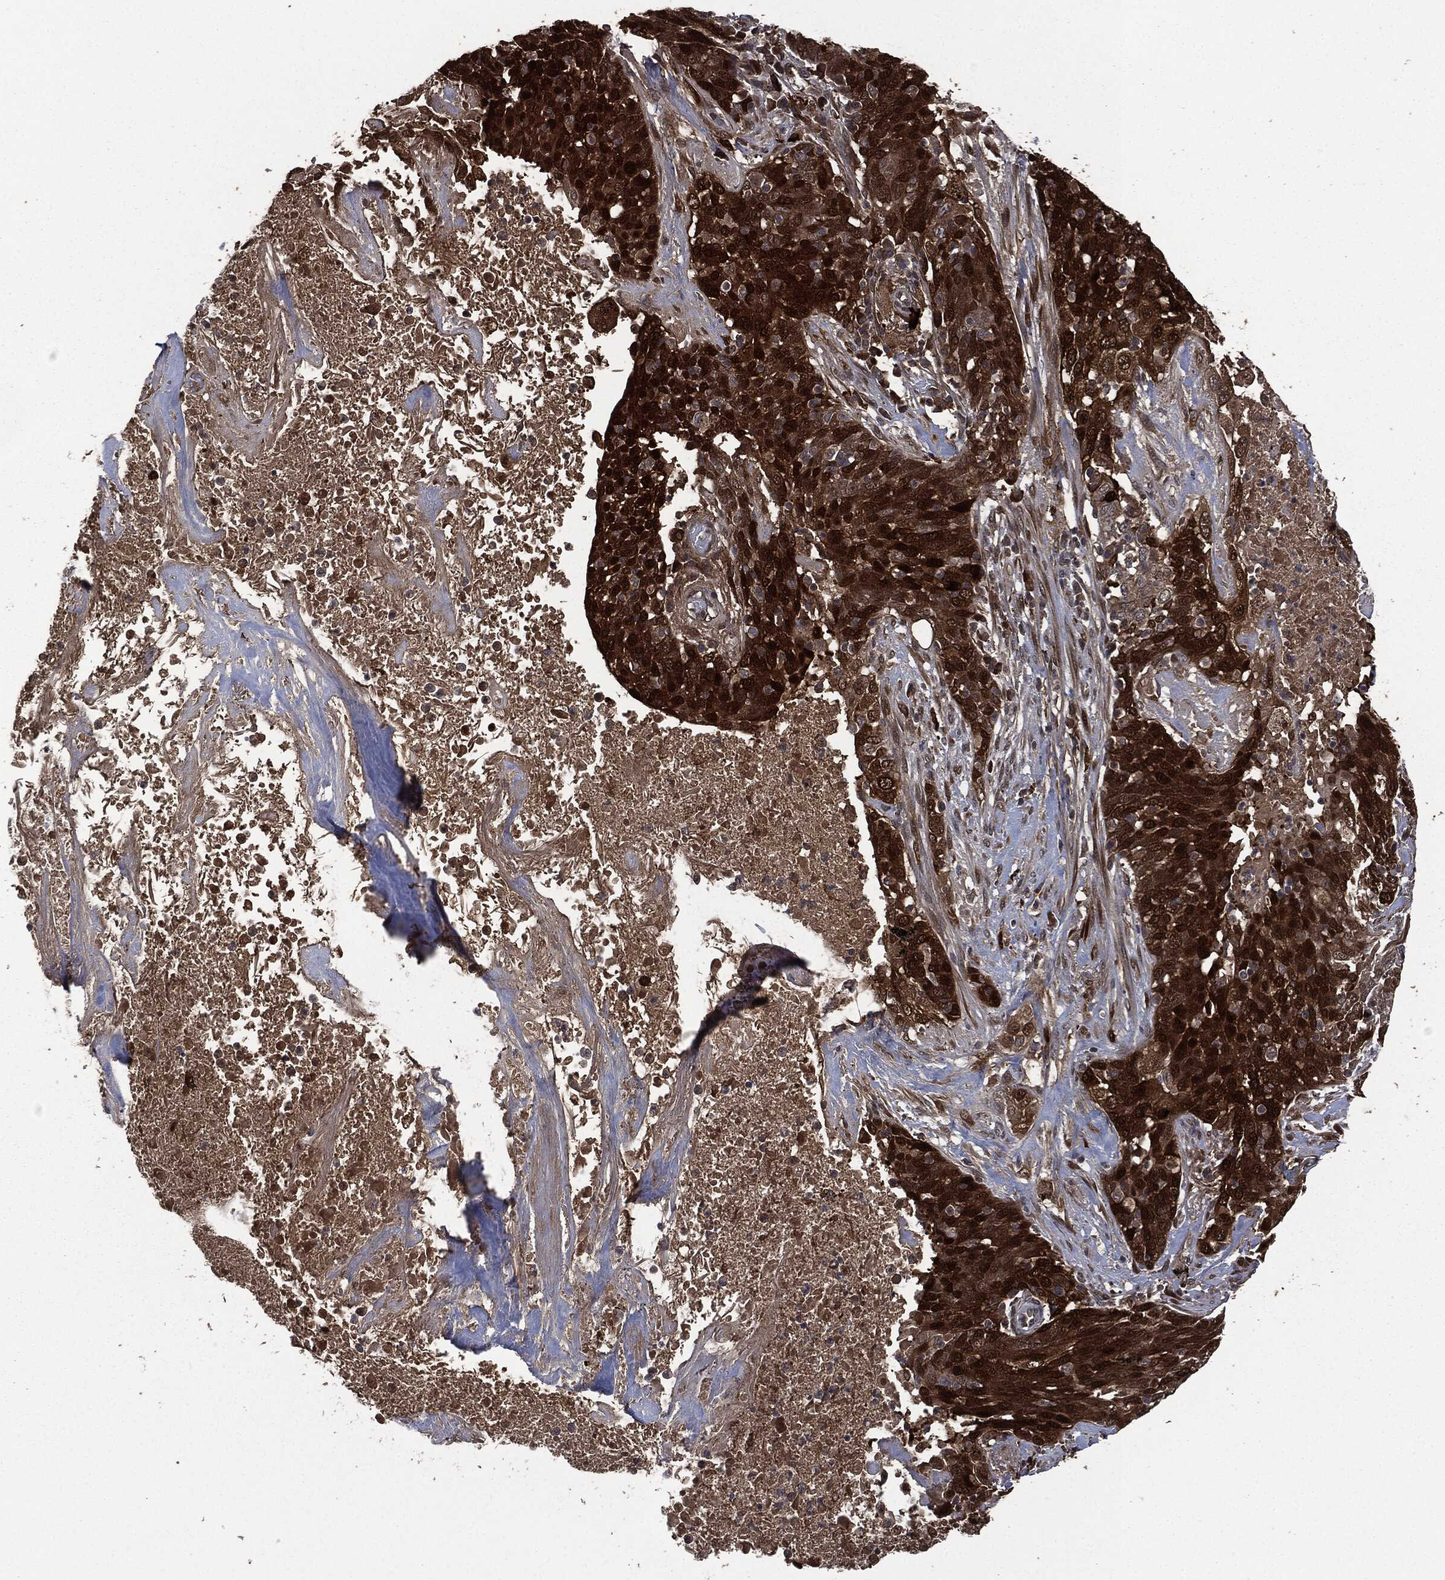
{"staining": {"intensity": "negative", "quantity": "none", "location": "none"}, "tissue": "lung cancer", "cell_type": "Tumor cells", "image_type": "cancer", "snomed": [{"axis": "morphology", "description": "Squamous cell carcinoma, NOS"}, {"axis": "topography", "description": "Lung"}], "caption": "Immunohistochemistry (IHC) of lung cancer (squamous cell carcinoma) exhibits no expression in tumor cells. (DAB immunohistochemistry visualized using brightfield microscopy, high magnification).", "gene": "CRABP2", "patient": {"sex": "male", "age": 82}}